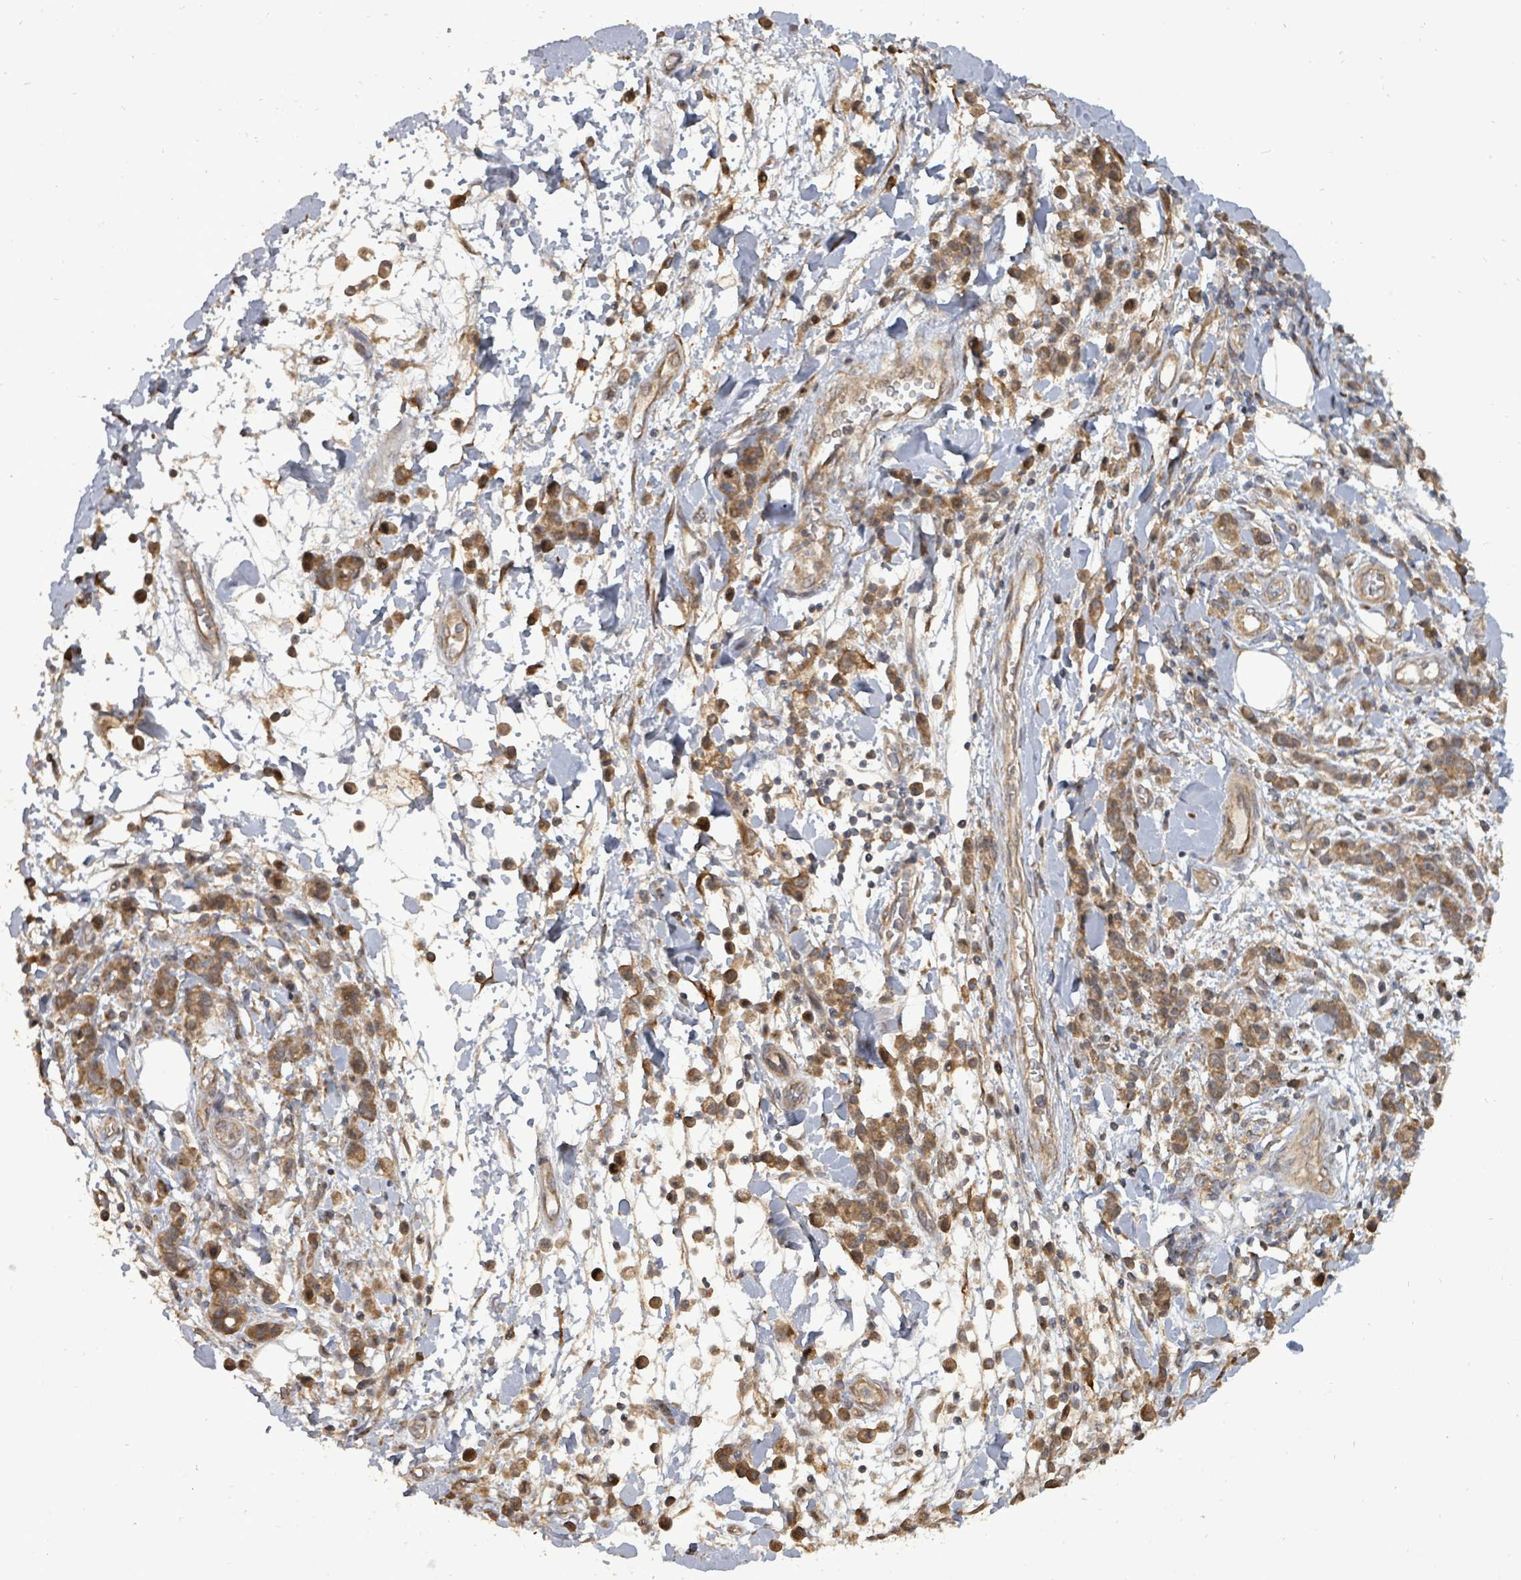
{"staining": {"intensity": "moderate", "quantity": ">75%", "location": "cytoplasmic/membranous"}, "tissue": "stomach cancer", "cell_type": "Tumor cells", "image_type": "cancer", "snomed": [{"axis": "morphology", "description": "Adenocarcinoma, NOS"}, {"axis": "topography", "description": "Stomach"}], "caption": "There is medium levels of moderate cytoplasmic/membranous positivity in tumor cells of stomach adenocarcinoma, as demonstrated by immunohistochemical staining (brown color).", "gene": "EIF3C", "patient": {"sex": "male", "age": 77}}